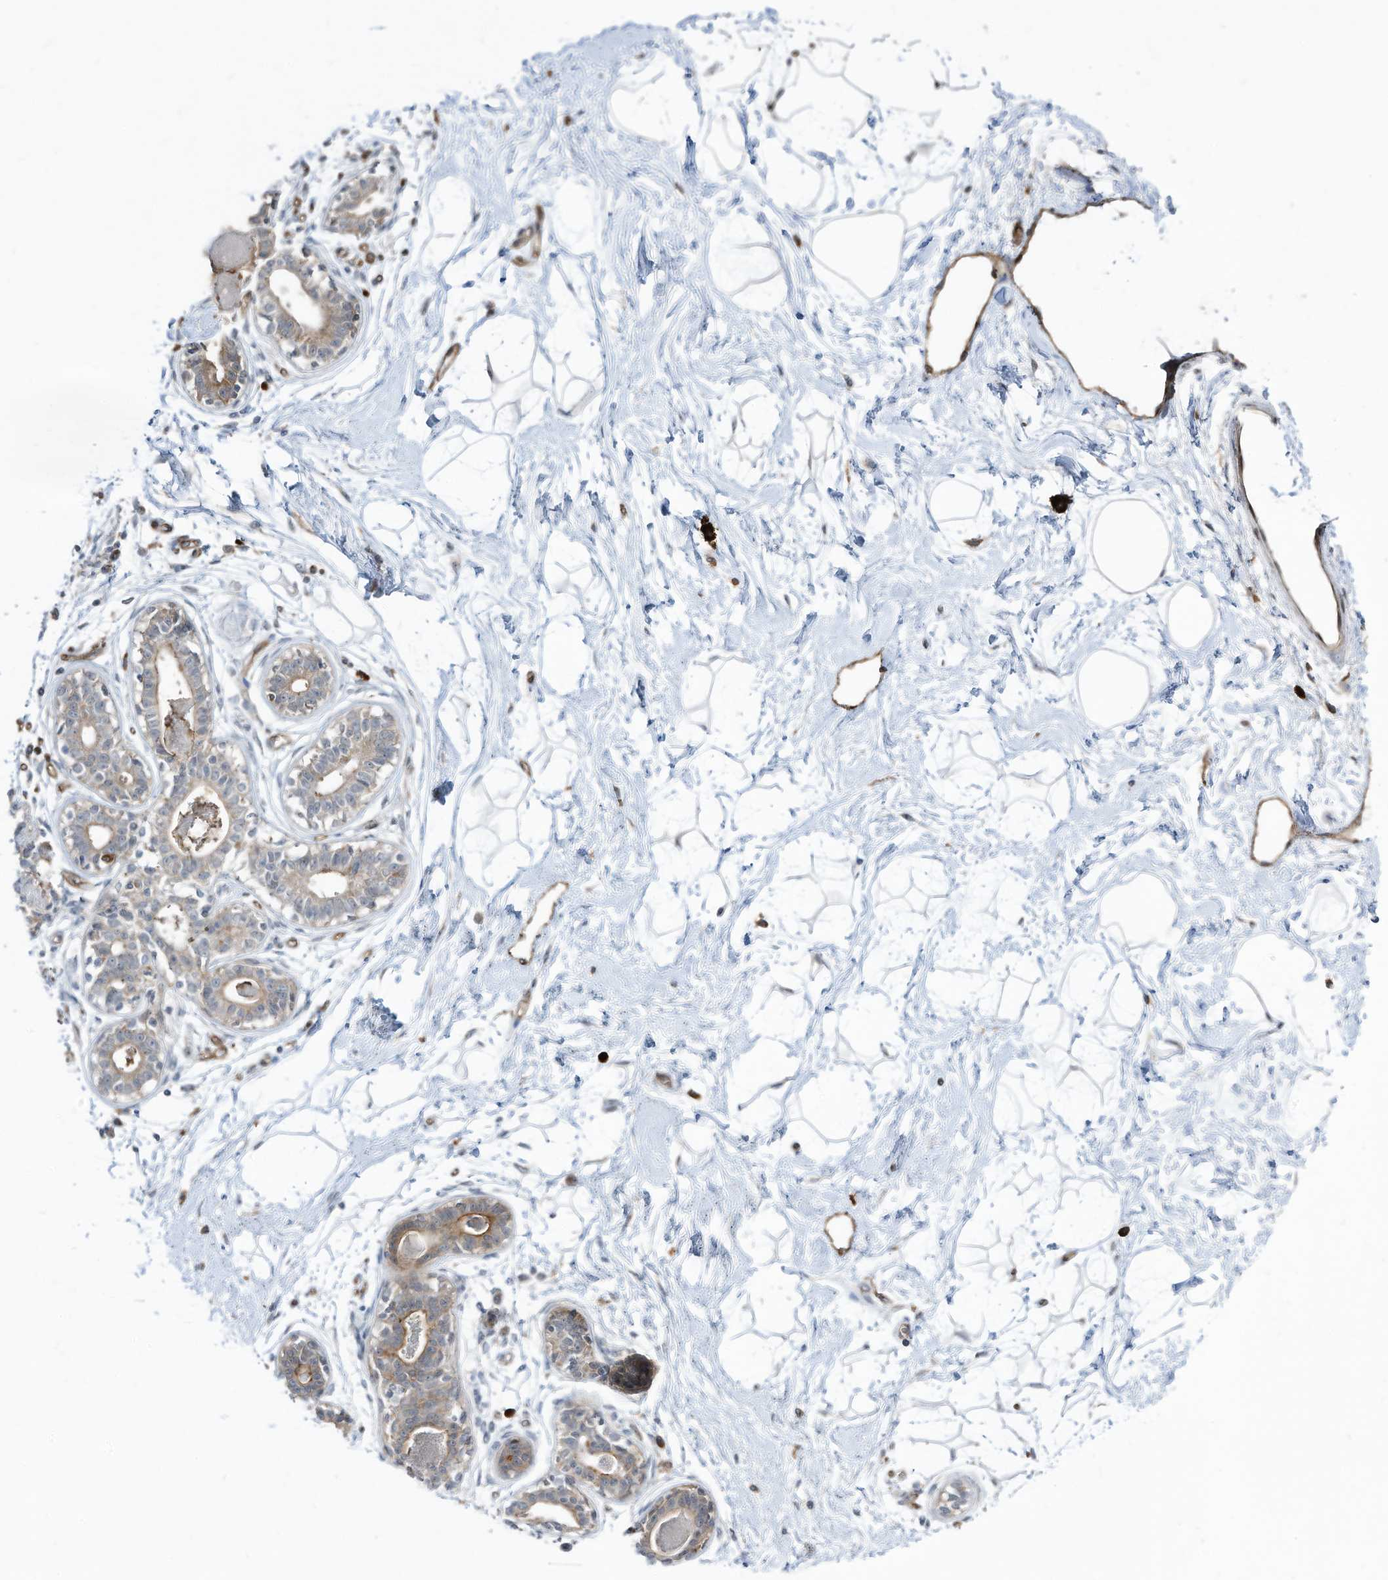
{"staining": {"intensity": "negative", "quantity": "none", "location": "none"}, "tissue": "breast", "cell_type": "Adipocytes", "image_type": "normal", "snomed": [{"axis": "morphology", "description": "Normal tissue, NOS"}, {"axis": "topography", "description": "Breast"}], "caption": "Breast stained for a protein using immunohistochemistry displays no staining adipocytes.", "gene": "DZIP3", "patient": {"sex": "female", "age": 45}}